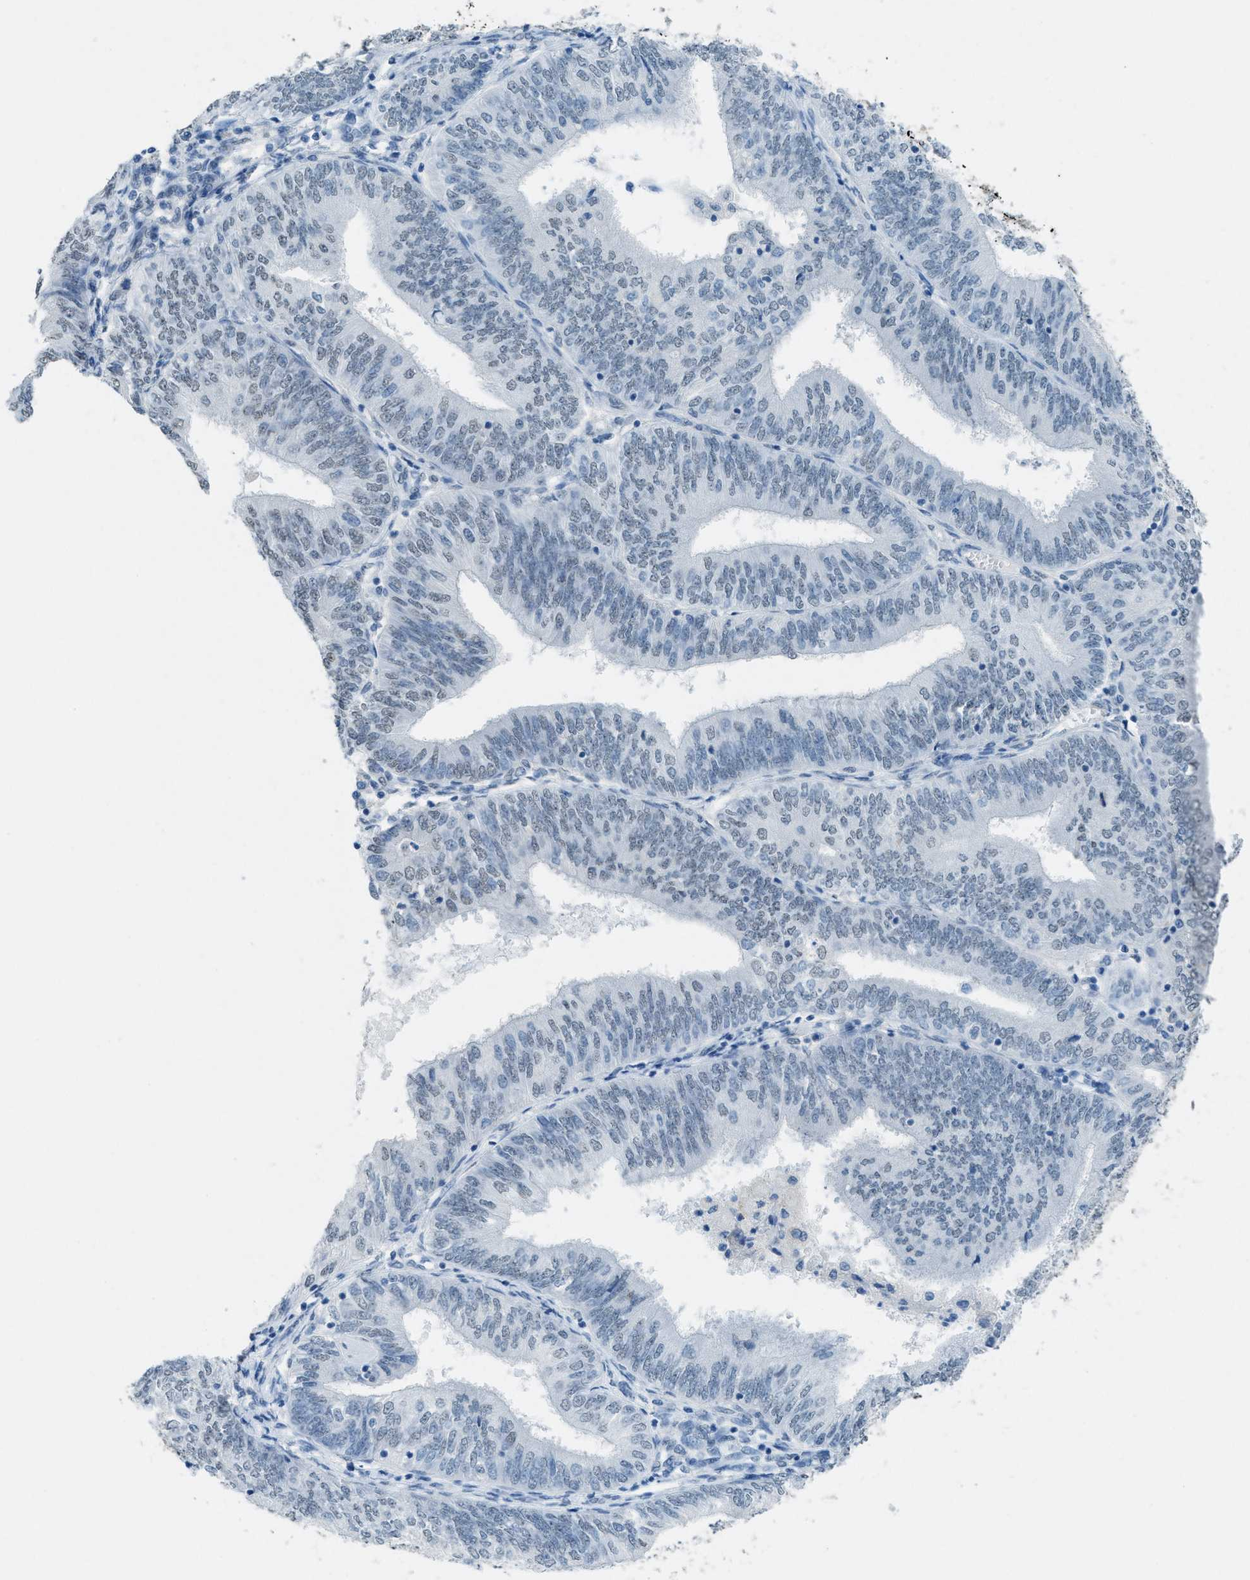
{"staining": {"intensity": "weak", "quantity": "<25%", "location": "nuclear"}, "tissue": "endometrial cancer", "cell_type": "Tumor cells", "image_type": "cancer", "snomed": [{"axis": "morphology", "description": "Adenocarcinoma, NOS"}, {"axis": "topography", "description": "Endometrium"}], "caption": "Immunohistochemical staining of human endometrial cancer (adenocarcinoma) demonstrates no significant positivity in tumor cells.", "gene": "TTC13", "patient": {"sex": "female", "age": 58}}